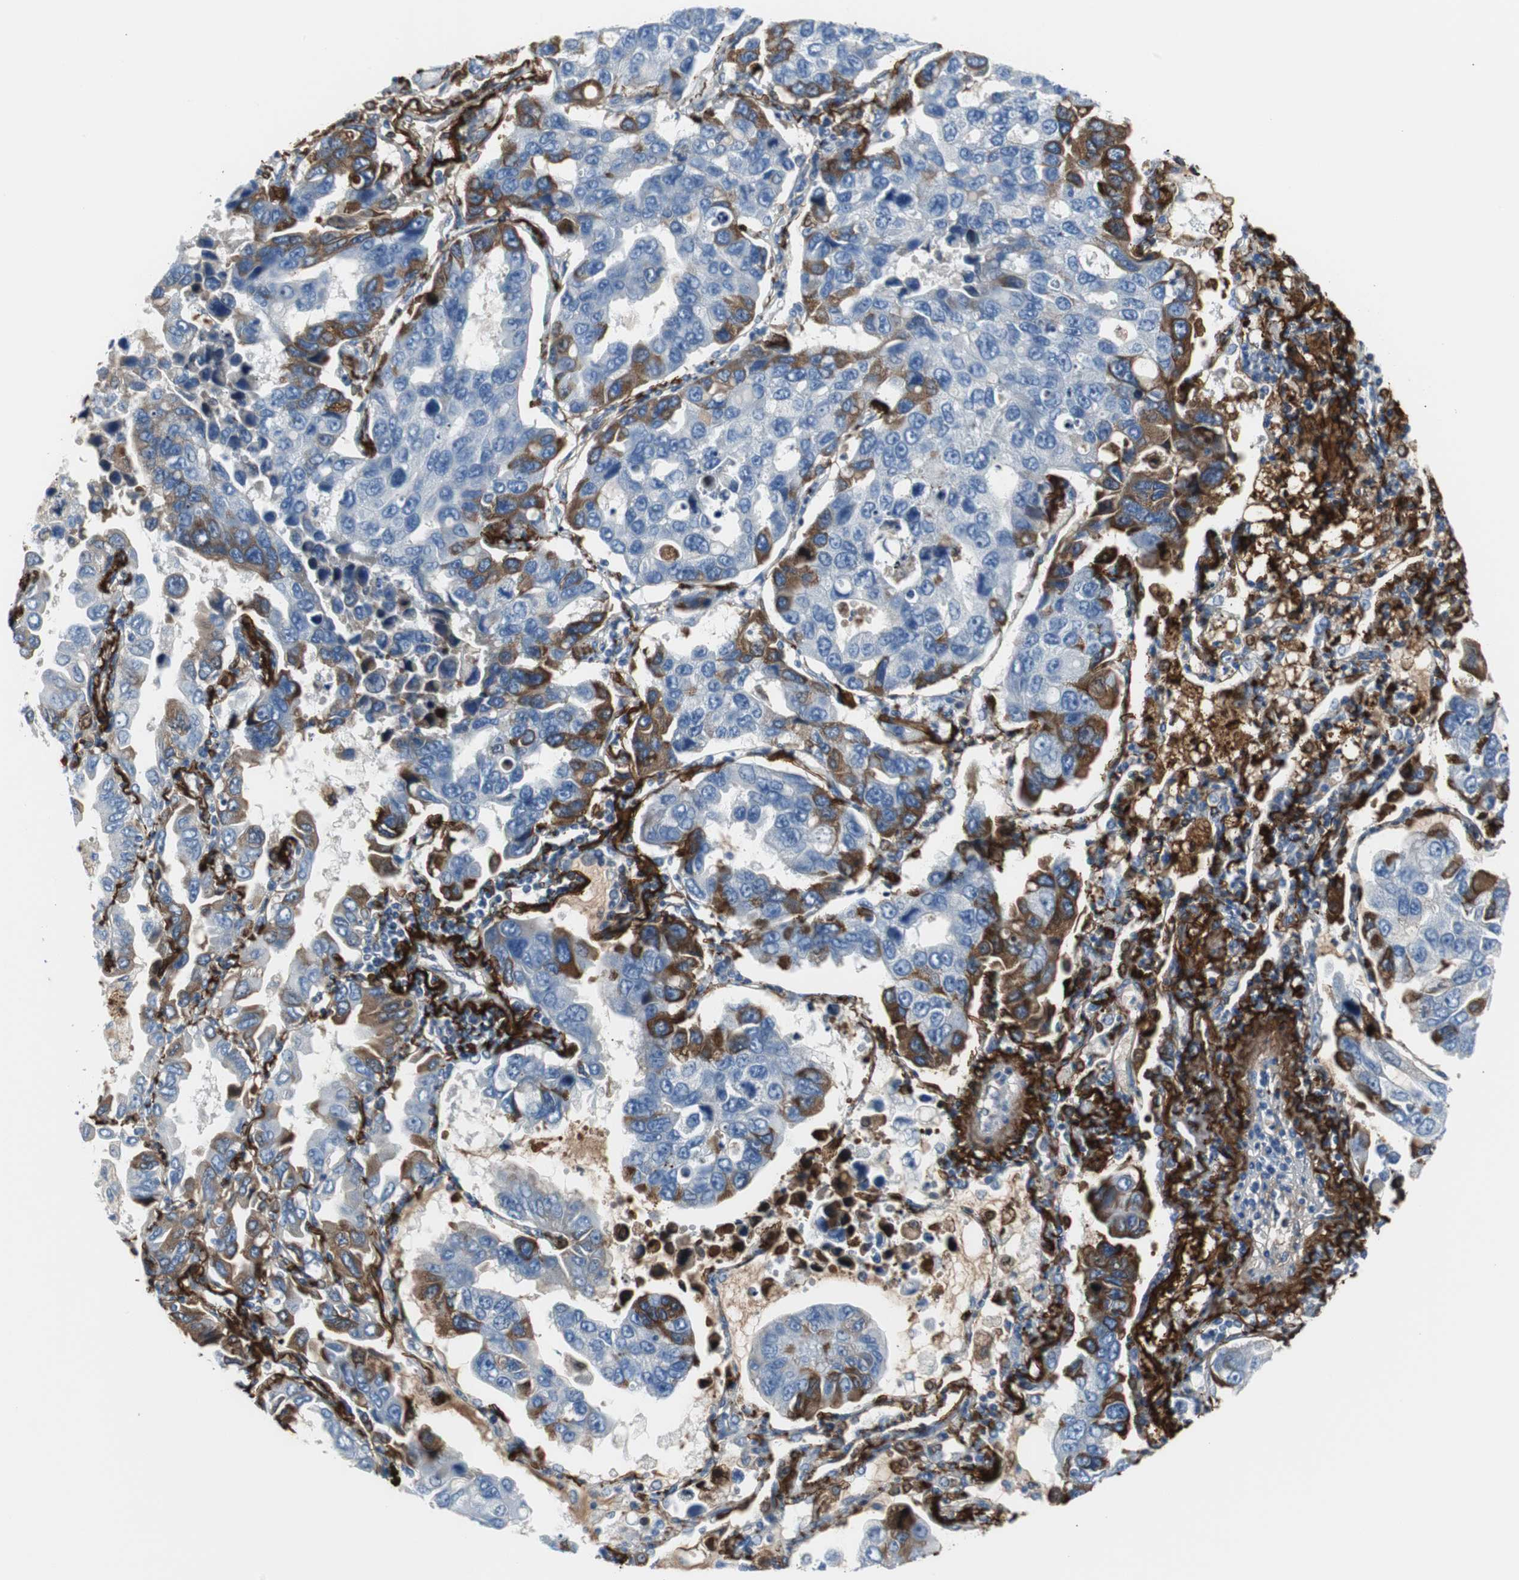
{"staining": {"intensity": "moderate", "quantity": "25%-75%", "location": "cytoplasmic/membranous"}, "tissue": "lung cancer", "cell_type": "Tumor cells", "image_type": "cancer", "snomed": [{"axis": "morphology", "description": "Adenocarcinoma, NOS"}, {"axis": "topography", "description": "Lung"}], "caption": "IHC histopathology image of human lung cancer (adenocarcinoma) stained for a protein (brown), which shows medium levels of moderate cytoplasmic/membranous positivity in approximately 25%-75% of tumor cells.", "gene": "APCS", "patient": {"sex": "male", "age": 64}}